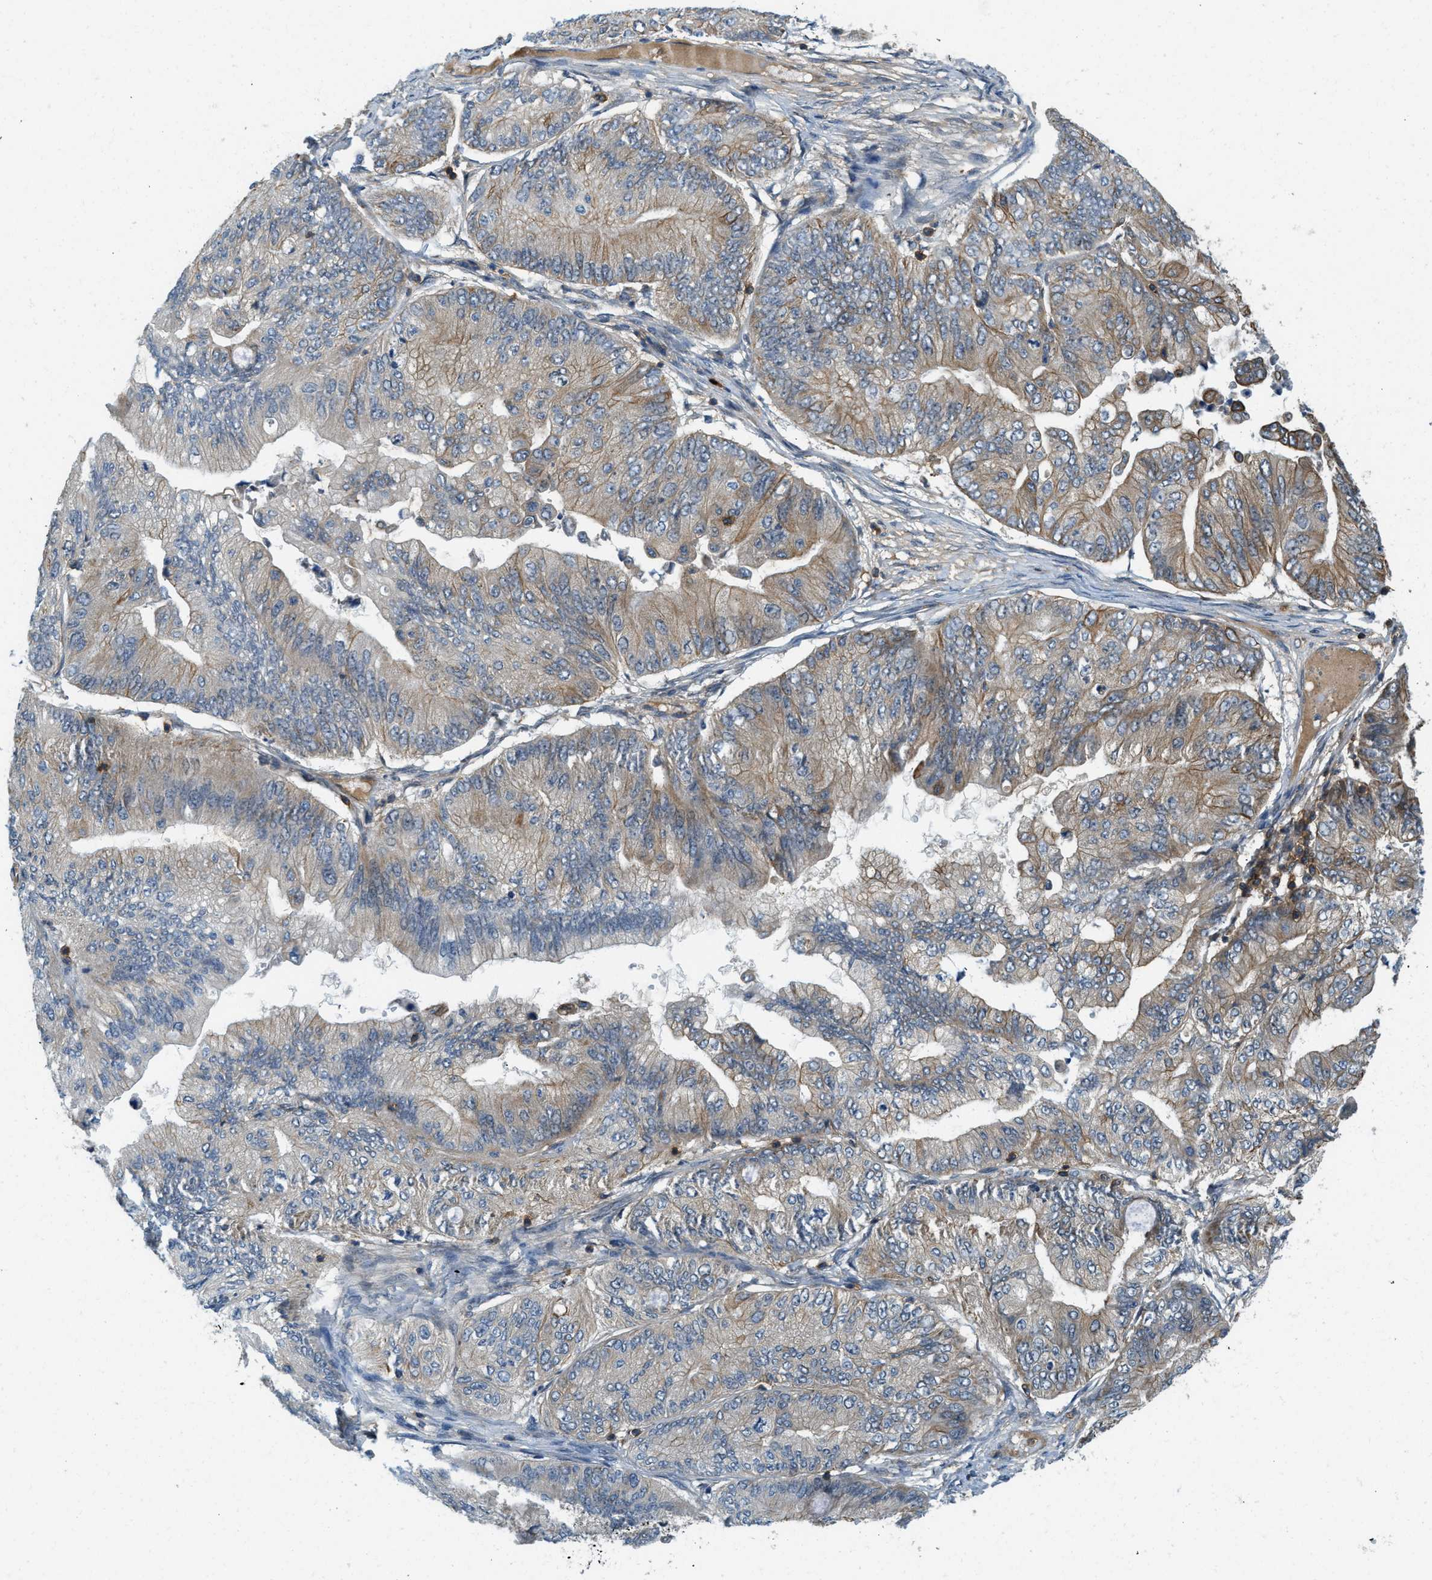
{"staining": {"intensity": "moderate", "quantity": "<25%", "location": "cytoplasmic/membranous"}, "tissue": "ovarian cancer", "cell_type": "Tumor cells", "image_type": "cancer", "snomed": [{"axis": "morphology", "description": "Cystadenocarcinoma, mucinous, NOS"}, {"axis": "topography", "description": "Ovary"}], "caption": "The image demonstrates a brown stain indicating the presence of a protein in the cytoplasmic/membranous of tumor cells in ovarian cancer (mucinous cystadenocarcinoma).", "gene": "GMPPB", "patient": {"sex": "female", "age": 61}}